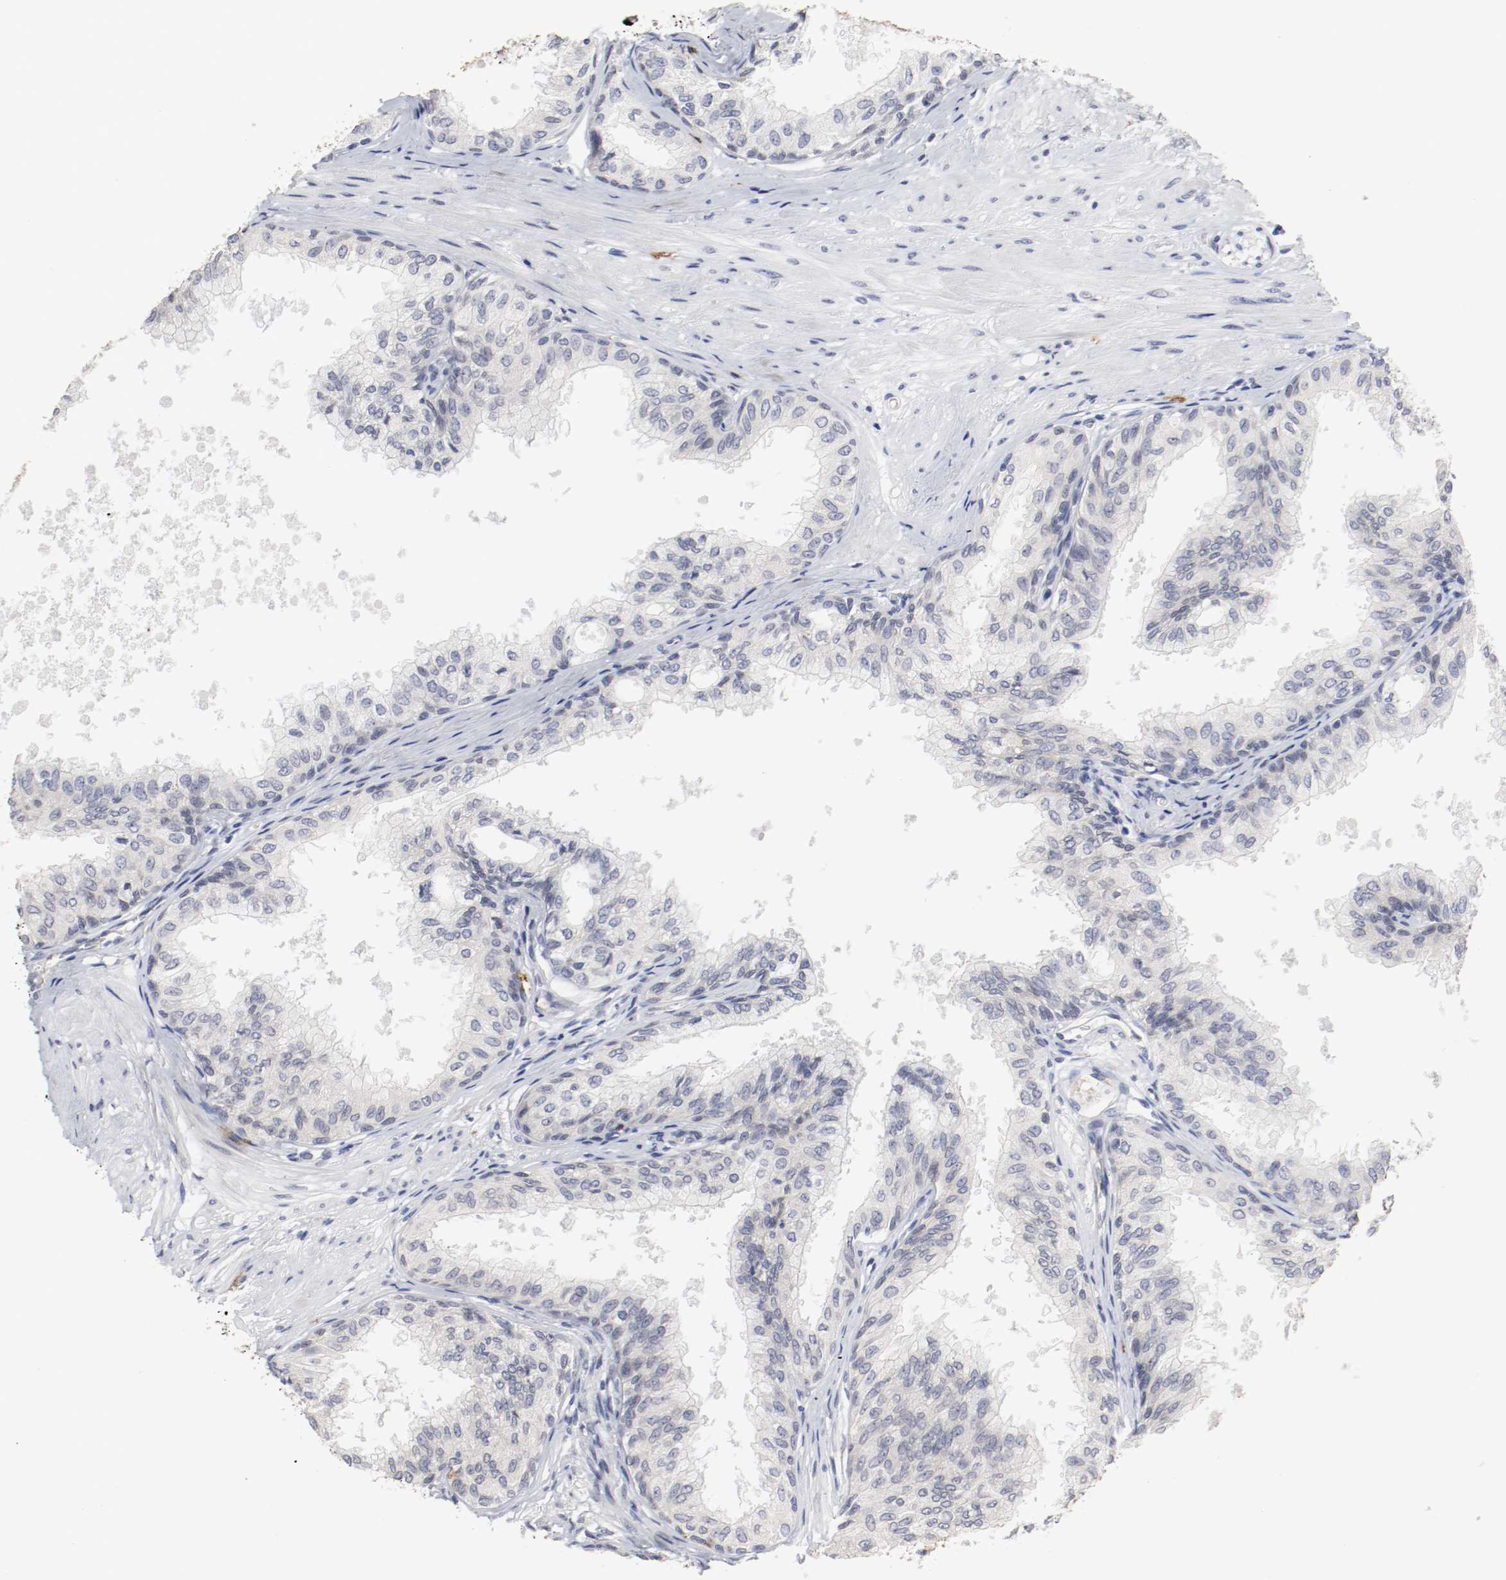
{"staining": {"intensity": "negative", "quantity": "none", "location": "none"}, "tissue": "prostate", "cell_type": "Glandular cells", "image_type": "normal", "snomed": [{"axis": "morphology", "description": "Normal tissue, NOS"}, {"axis": "topography", "description": "Prostate"}, {"axis": "topography", "description": "Seminal veicle"}], "caption": "The photomicrograph shows no staining of glandular cells in normal prostate. (DAB immunohistochemistry (IHC), high magnification).", "gene": "KIT", "patient": {"sex": "male", "age": 60}}